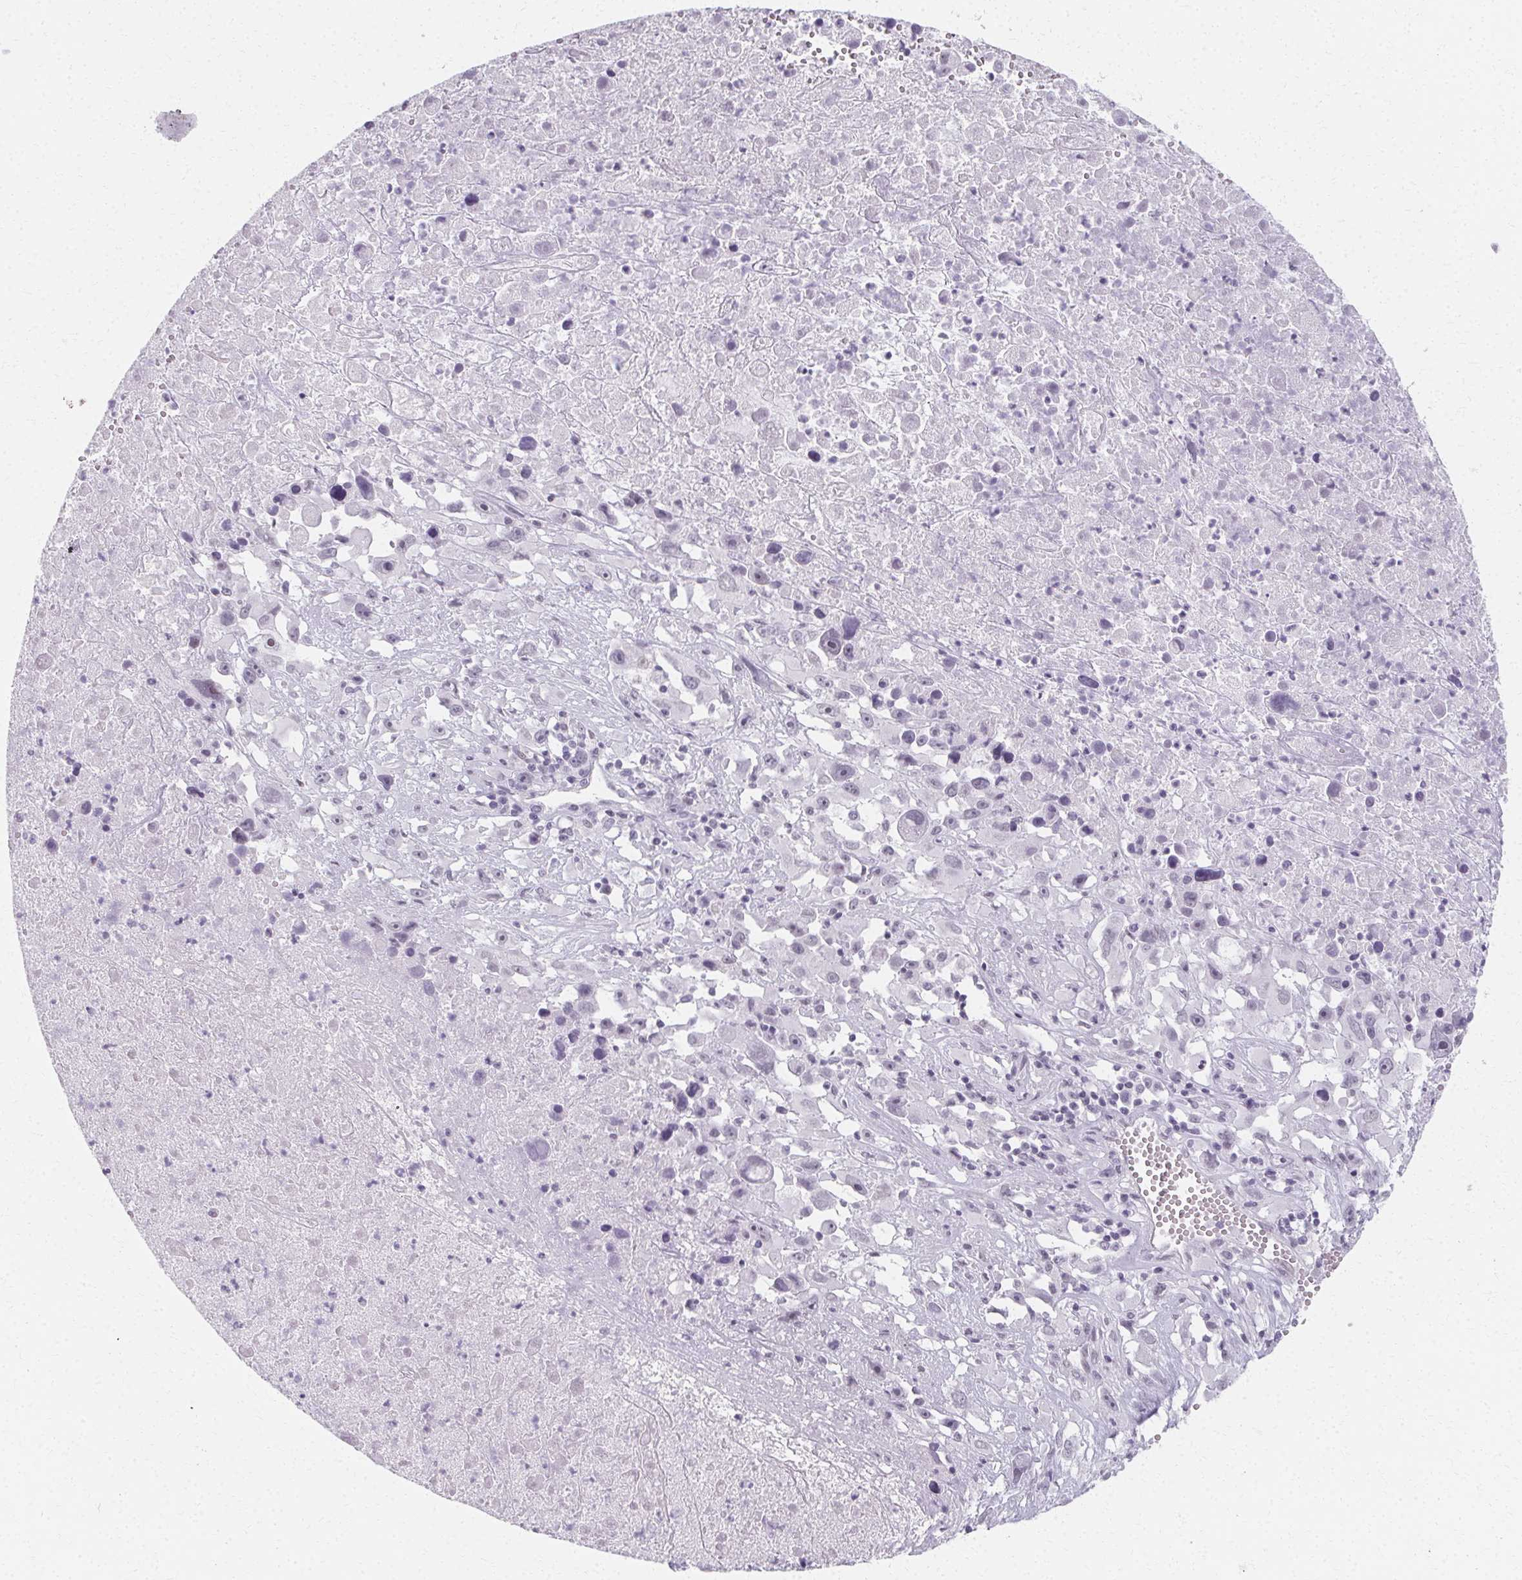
{"staining": {"intensity": "negative", "quantity": "none", "location": "none"}, "tissue": "melanoma", "cell_type": "Tumor cells", "image_type": "cancer", "snomed": [{"axis": "morphology", "description": "Malignant melanoma, Metastatic site"}, {"axis": "topography", "description": "Soft tissue"}], "caption": "IHC micrograph of neoplastic tissue: human melanoma stained with DAB reveals no significant protein positivity in tumor cells.", "gene": "SYNPR", "patient": {"sex": "male", "age": 50}}